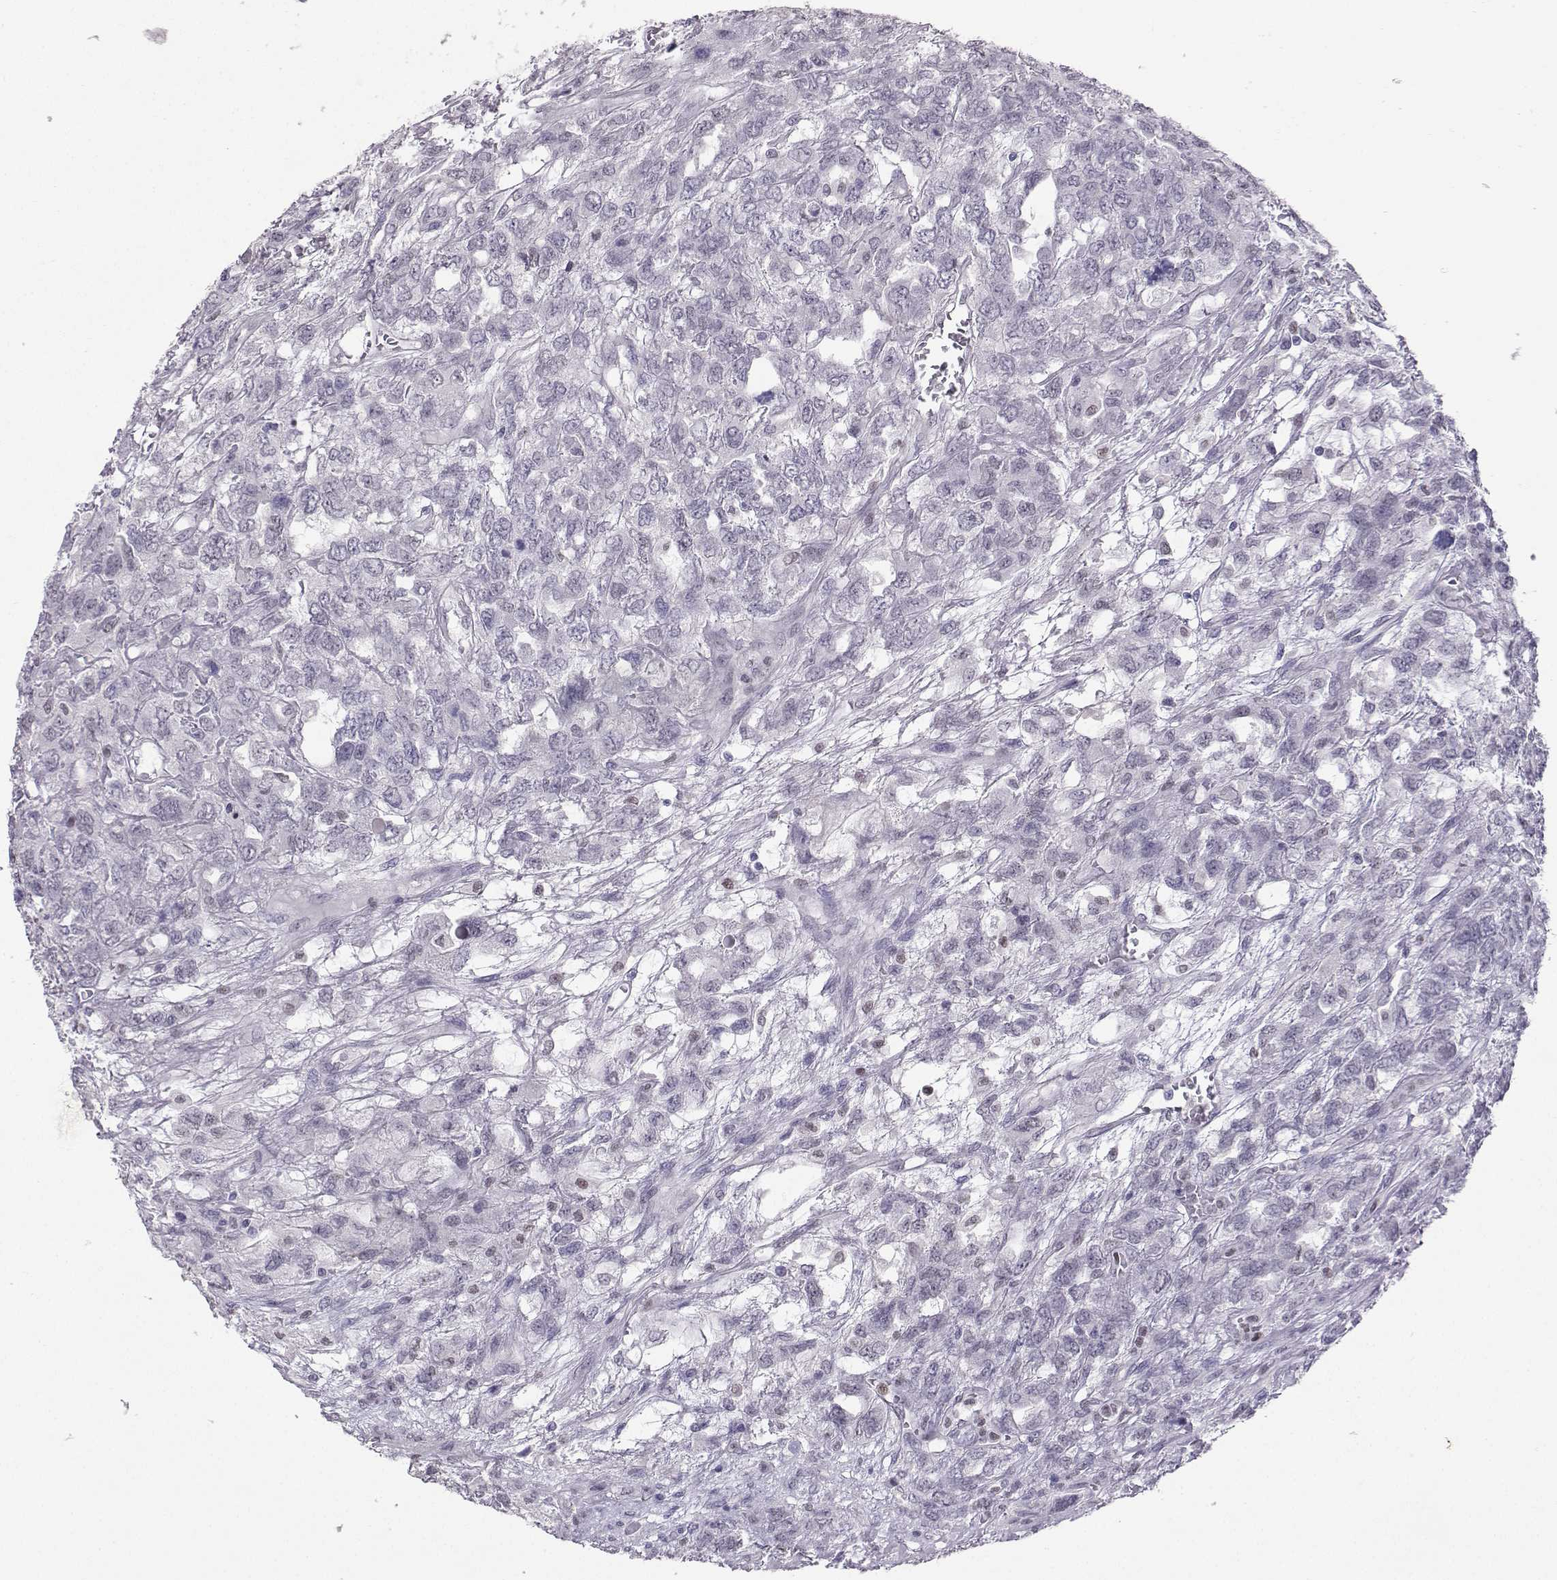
{"staining": {"intensity": "negative", "quantity": "none", "location": "none"}, "tissue": "testis cancer", "cell_type": "Tumor cells", "image_type": "cancer", "snomed": [{"axis": "morphology", "description": "Seminoma, NOS"}, {"axis": "topography", "description": "Testis"}], "caption": "Human testis seminoma stained for a protein using immunohistochemistry (IHC) reveals no staining in tumor cells.", "gene": "TEDC2", "patient": {"sex": "male", "age": 52}}